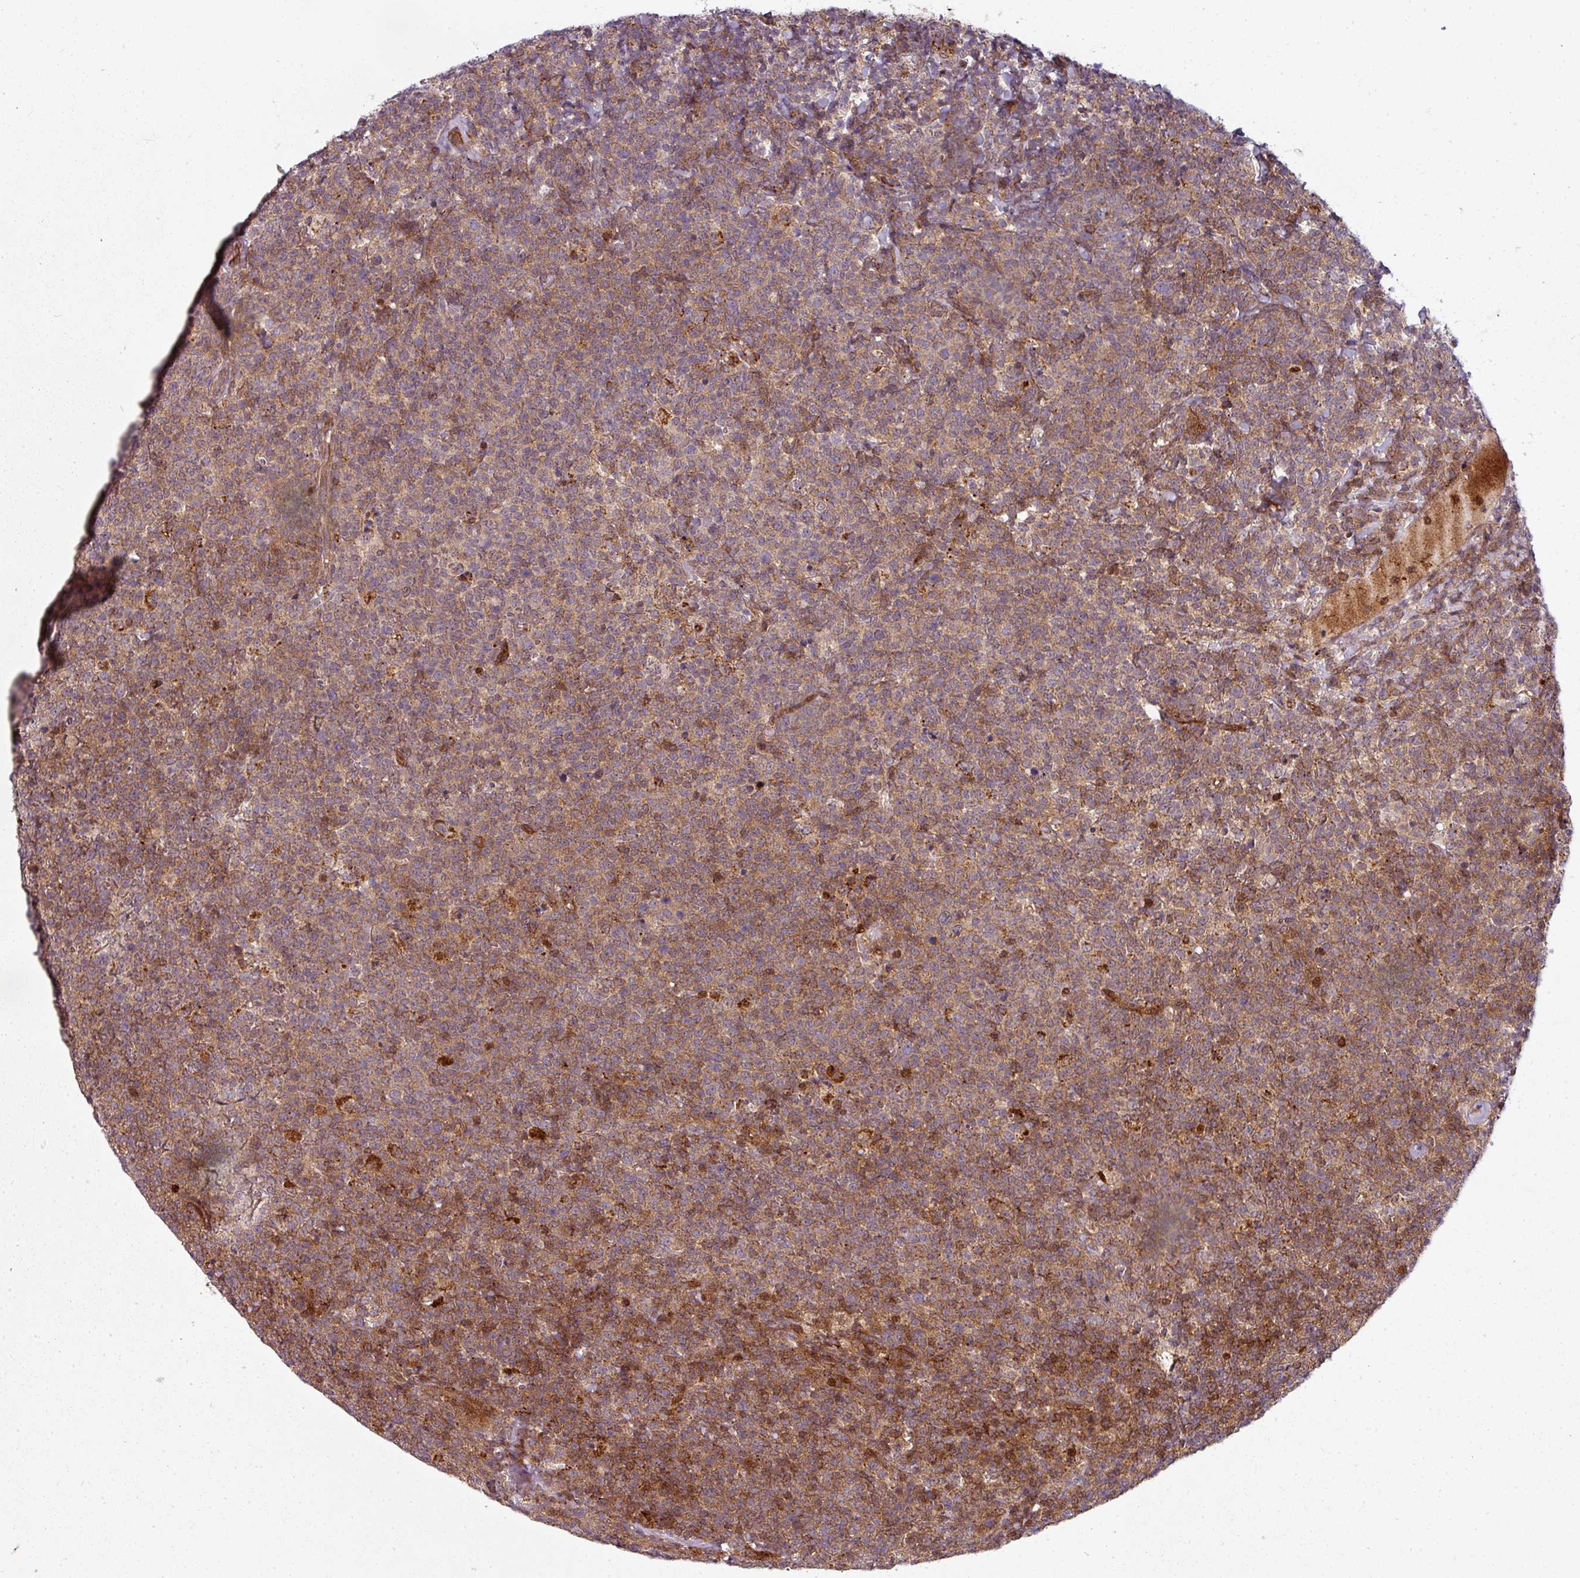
{"staining": {"intensity": "moderate", "quantity": ">75%", "location": "cytoplasmic/membranous"}, "tissue": "lymphoma", "cell_type": "Tumor cells", "image_type": "cancer", "snomed": [{"axis": "morphology", "description": "Malignant lymphoma, non-Hodgkin's type, High grade"}, {"axis": "topography", "description": "Lymph node"}], "caption": "Malignant lymphoma, non-Hodgkin's type (high-grade) stained for a protein (brown) reveals moderate cytoplasmic/membranous positive expression in about >75% of tumor cells.", "gene": "CLIC1", "patient": {"sex": "male", "age": 61}}